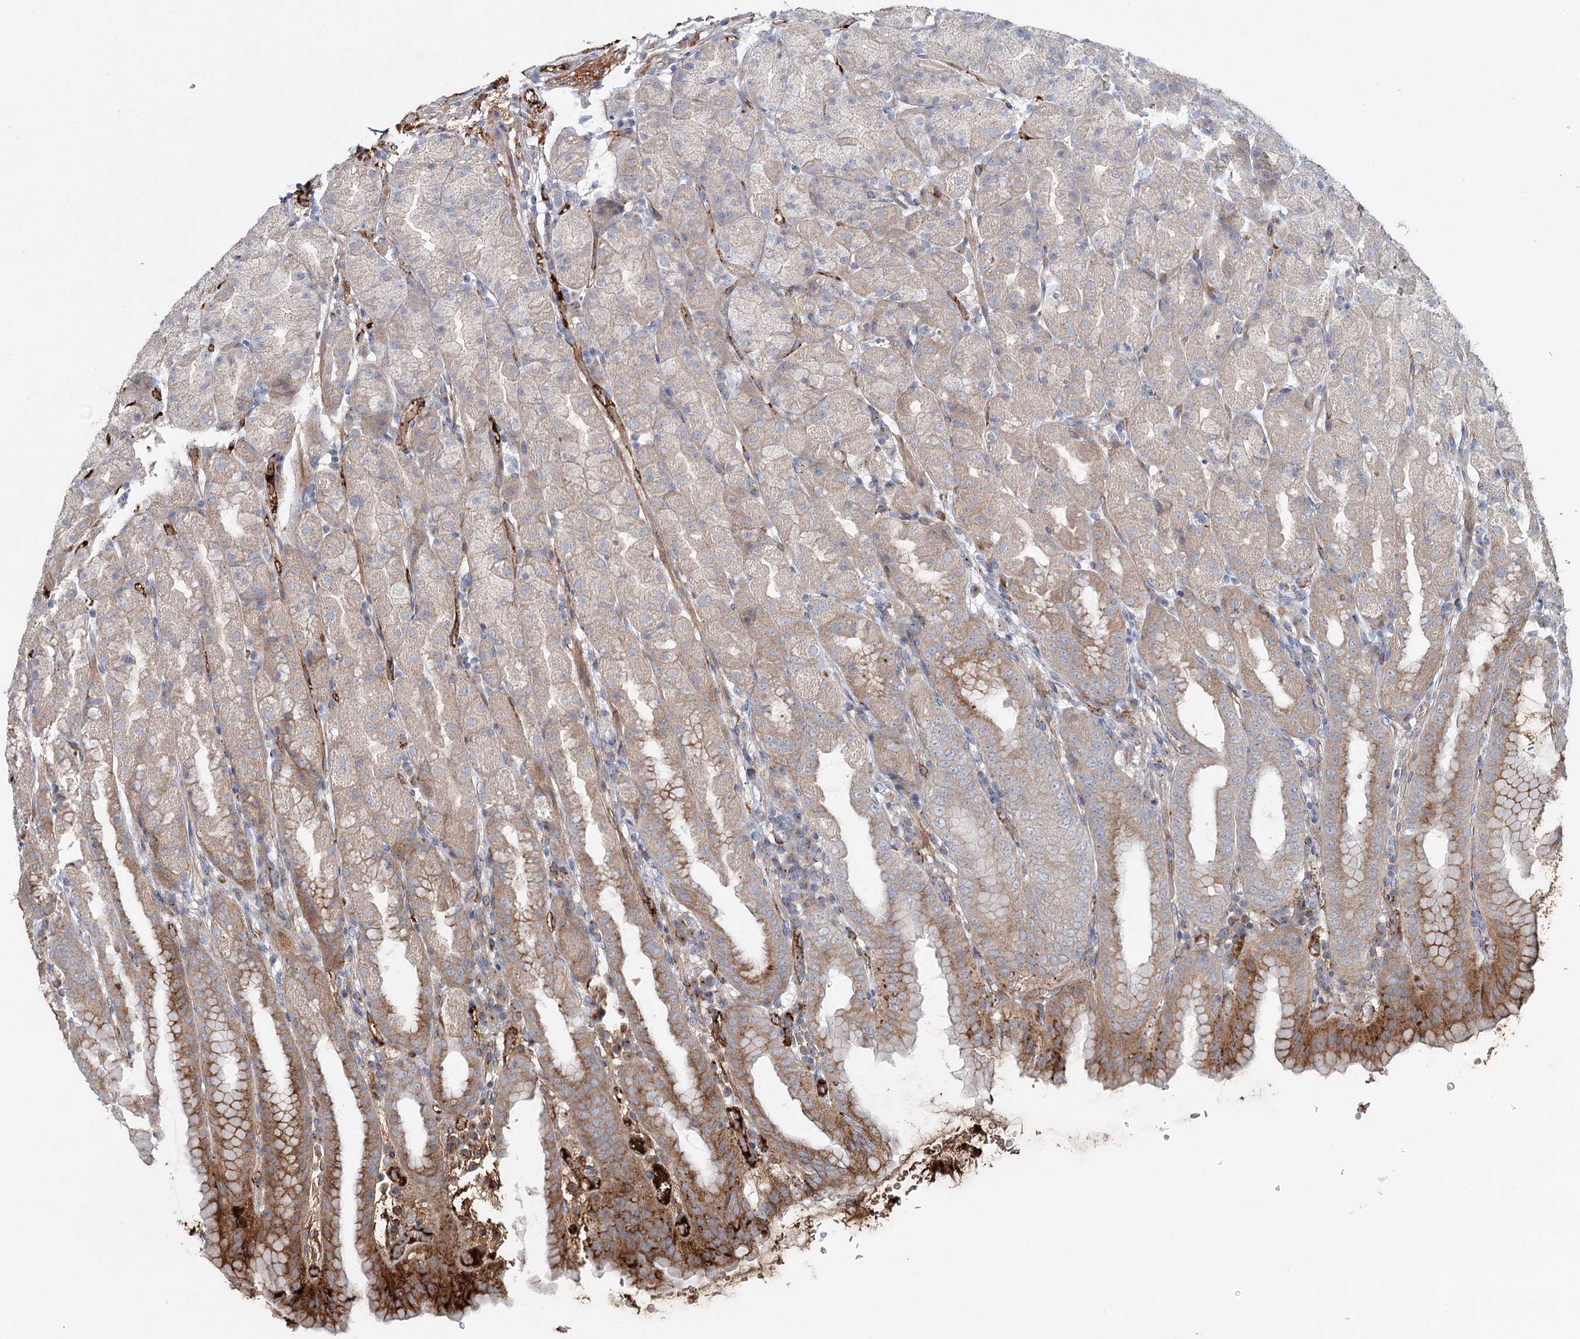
{"staining": {"intensity": "moderate", "quantity": "<25%", "location": "cytoplasmic/membranous"}, "tissue": "stomach", "cell_type": "Glandular cells", "image_type": "normal", "snomed": [{"axis": "morphology", "description": "Normal tissue, NOS"}, {"axis": "topography", "description": "Stomach, upper"}], "caption": "Glandular cells reveal low levels of moderate cytoplasmic/membranous expression in about <25% of cells in unremarkable human stomach. (DAB (3,3'-diaminobenzidine) = brown stain, brightfield microscopy at high magnification).", "gene": "ALKBH8", "patient": {"sex": "male", "age": 68}}